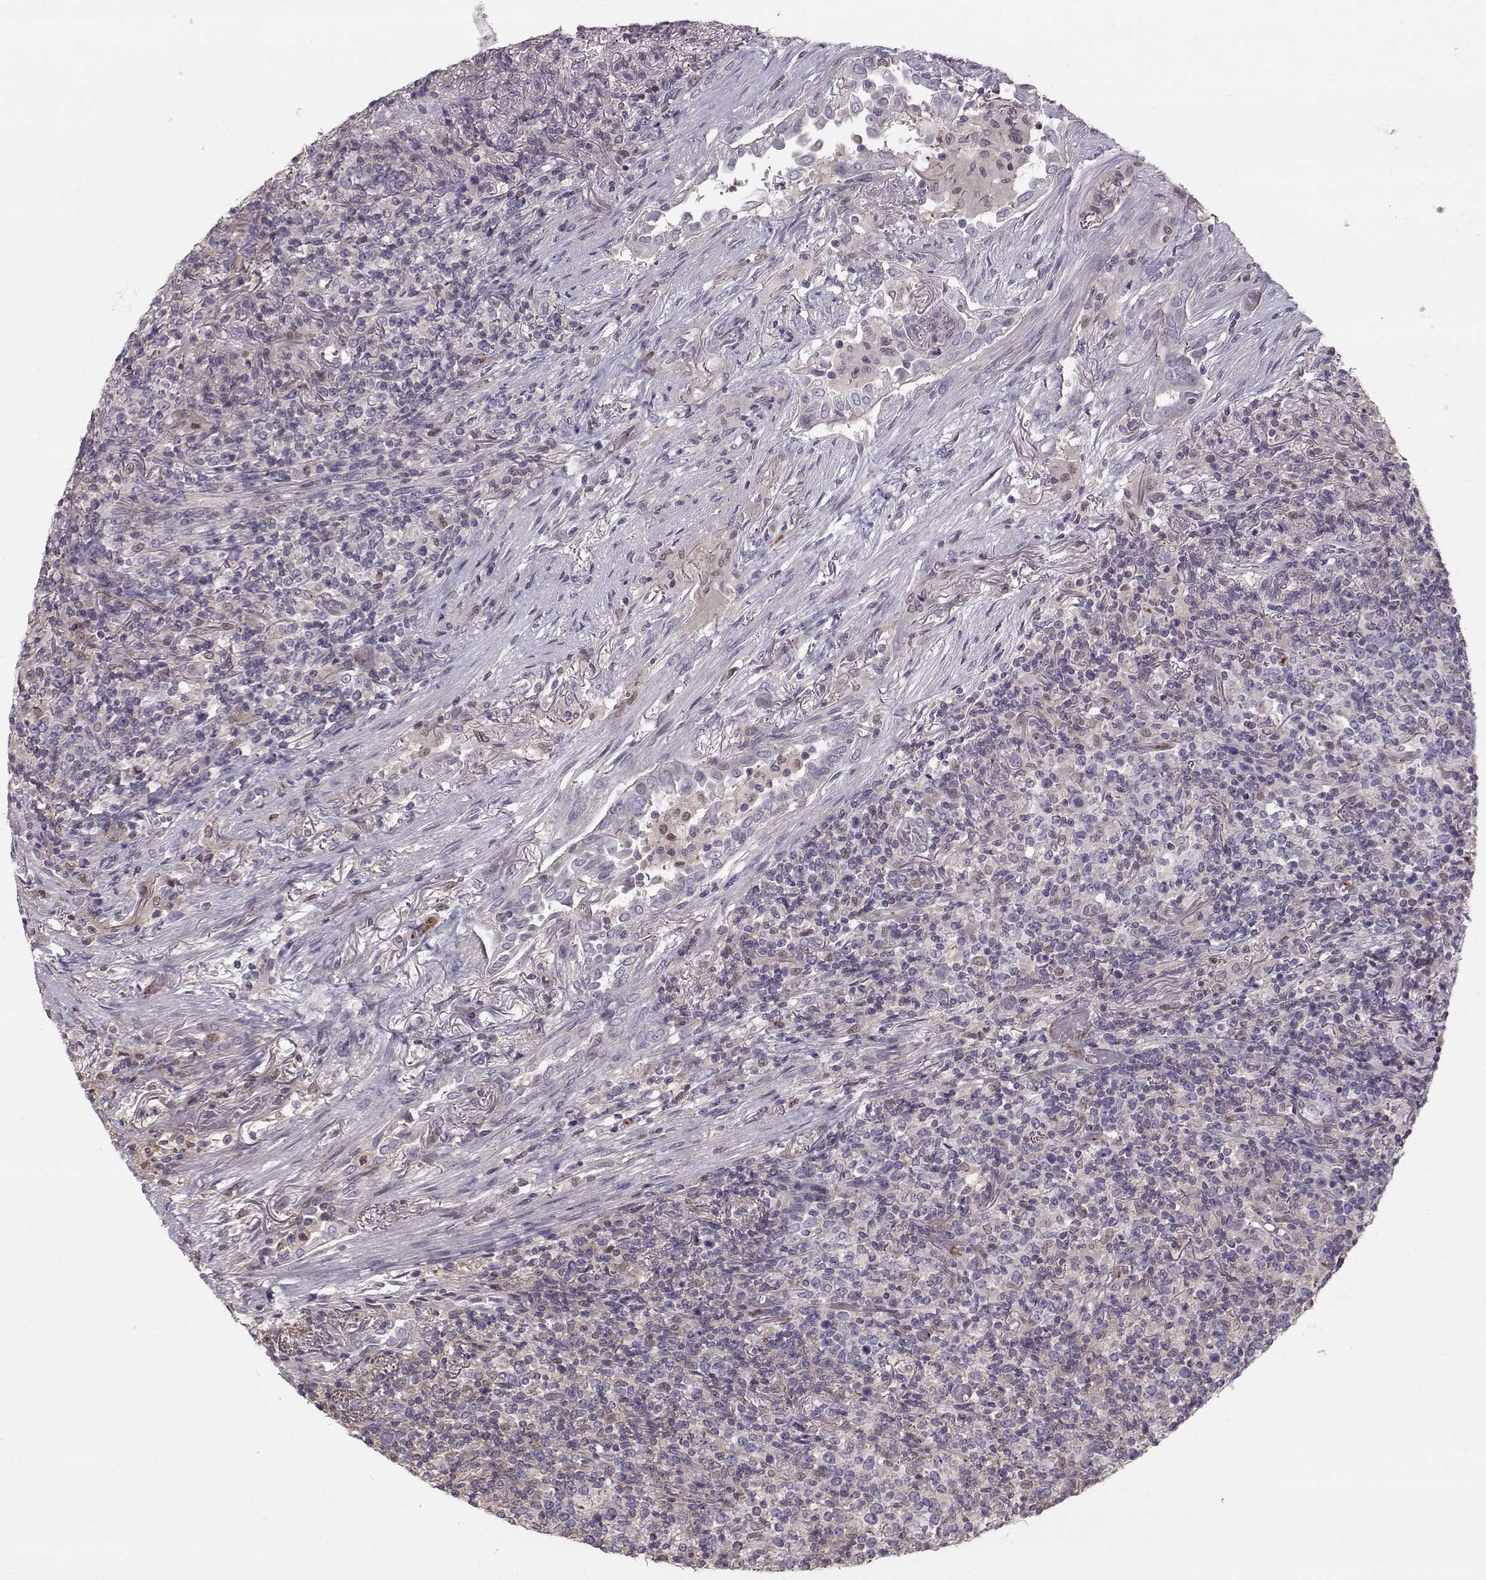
{"staining": {"intensity": "negative", "quantity": "none", "location": "none"}, "tissue": "lymphoma", "cell_type": "Tumor cells", "image_type": "cancer", "snomed": [{"axis": "morphology", "description": "Malignant lymphoma, non-Hodgkin's type, High grade"}, {"axis": "topography", "description": "Lung"}], "caption": "There is no significant expression in tumor cells of high-grade malignant lymphoma, non-Hodgkin's type. (Immunohistochemistry, brightfield microscopy, high magnification).", "gene": "ASB16", "patient": {"sex": "male", "age": 79}}